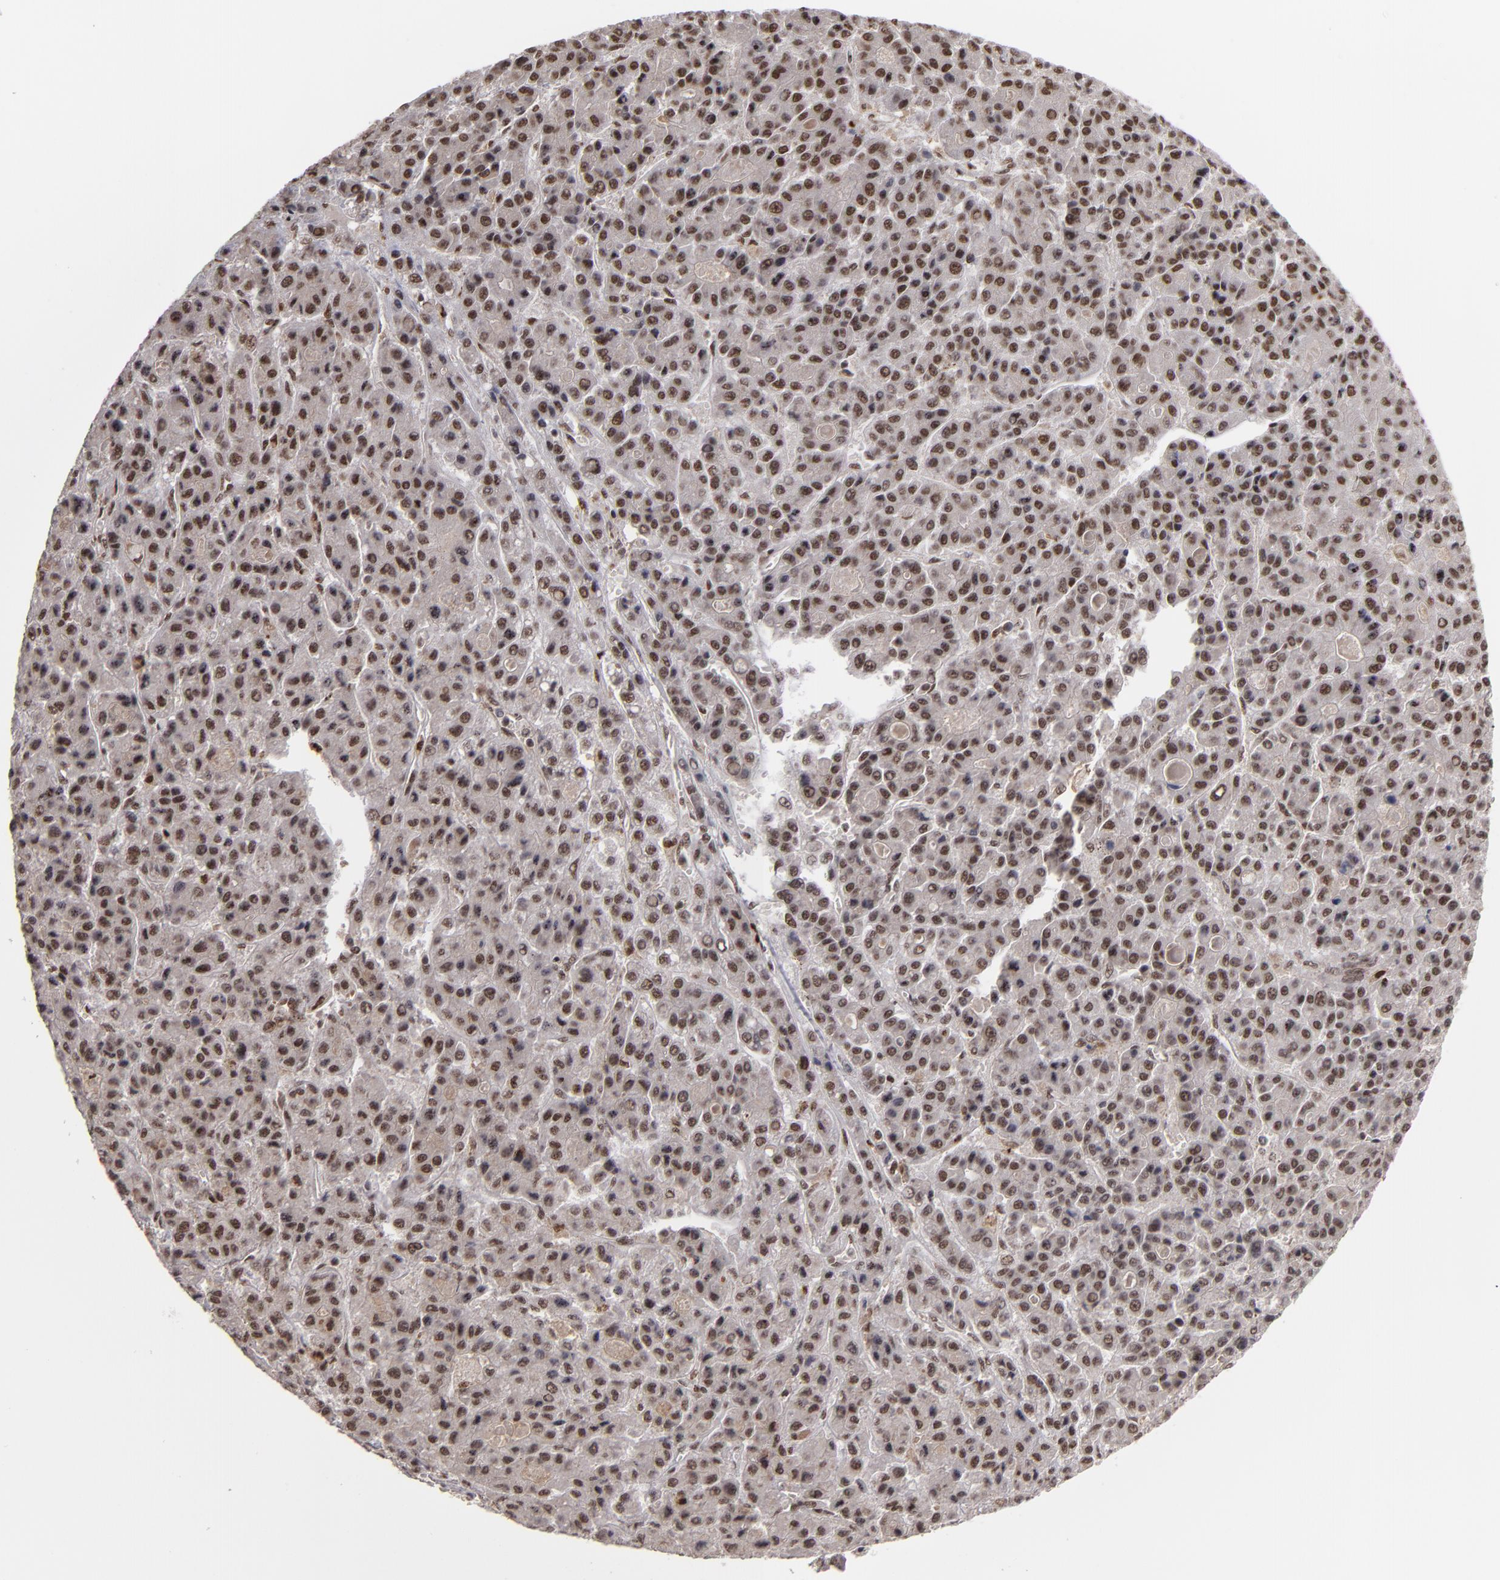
{"staining": {"intensity": "strong", "quantity": ">75%", "location": "nuclear"}, "tissue": "liver cancer", "cell_type": "Tumor cells", "image_type": "cancer", "snomed": [{"axis": "morphology", "description": "Carcinoma, Hepatocellular, NOS"}, {"axis": "topography", "description": "Liver"}], "caption": "High-magnification brightfield microscopy of liver cancer stained with DAB (brown) and counterstained with hematoxylin (blue). tumor cells exhibit strong nuclear expression is appreciated in about>75% of cells. (IHC, brightfield microscopy, high magnification).", "gene": "ZNF234", "patient": {"sex": "male", "age": 70}}